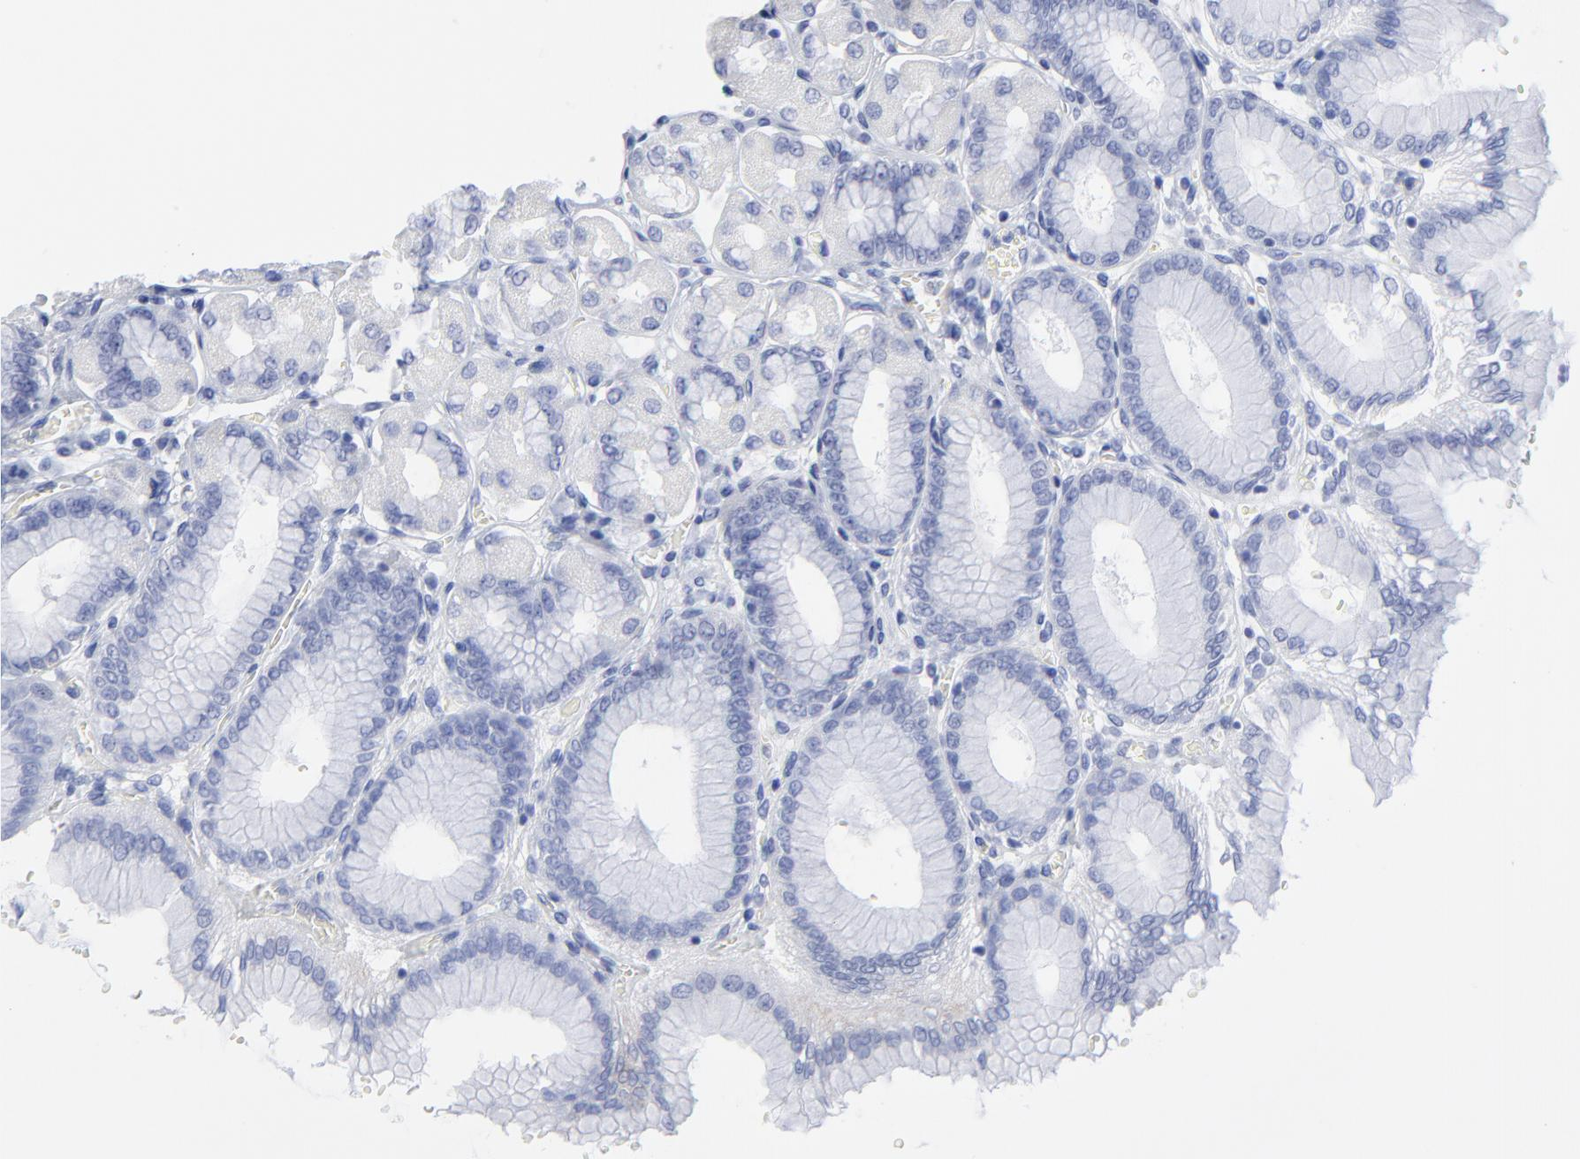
{"staining": {"intensity": "weak", "quantity": "25%-75%", "location": "cytoplasmic/membranous"}, "tissue": "stomach", "cell_type": "Glandular cells", "image_type": "normal", "snomed": [{"axis": "morphology", "description": "Normal tissue, NOS"}, {"axis": "topography", "description": "Stomach, upper"}], "caption": "Glandular cells demonstrate low levels of weak cytoplasmic/membranous expression in about 25%-75% of cells in normal stomach.", "gene": "CNTN3", "patient": {"sex": "female", "age": 56}}